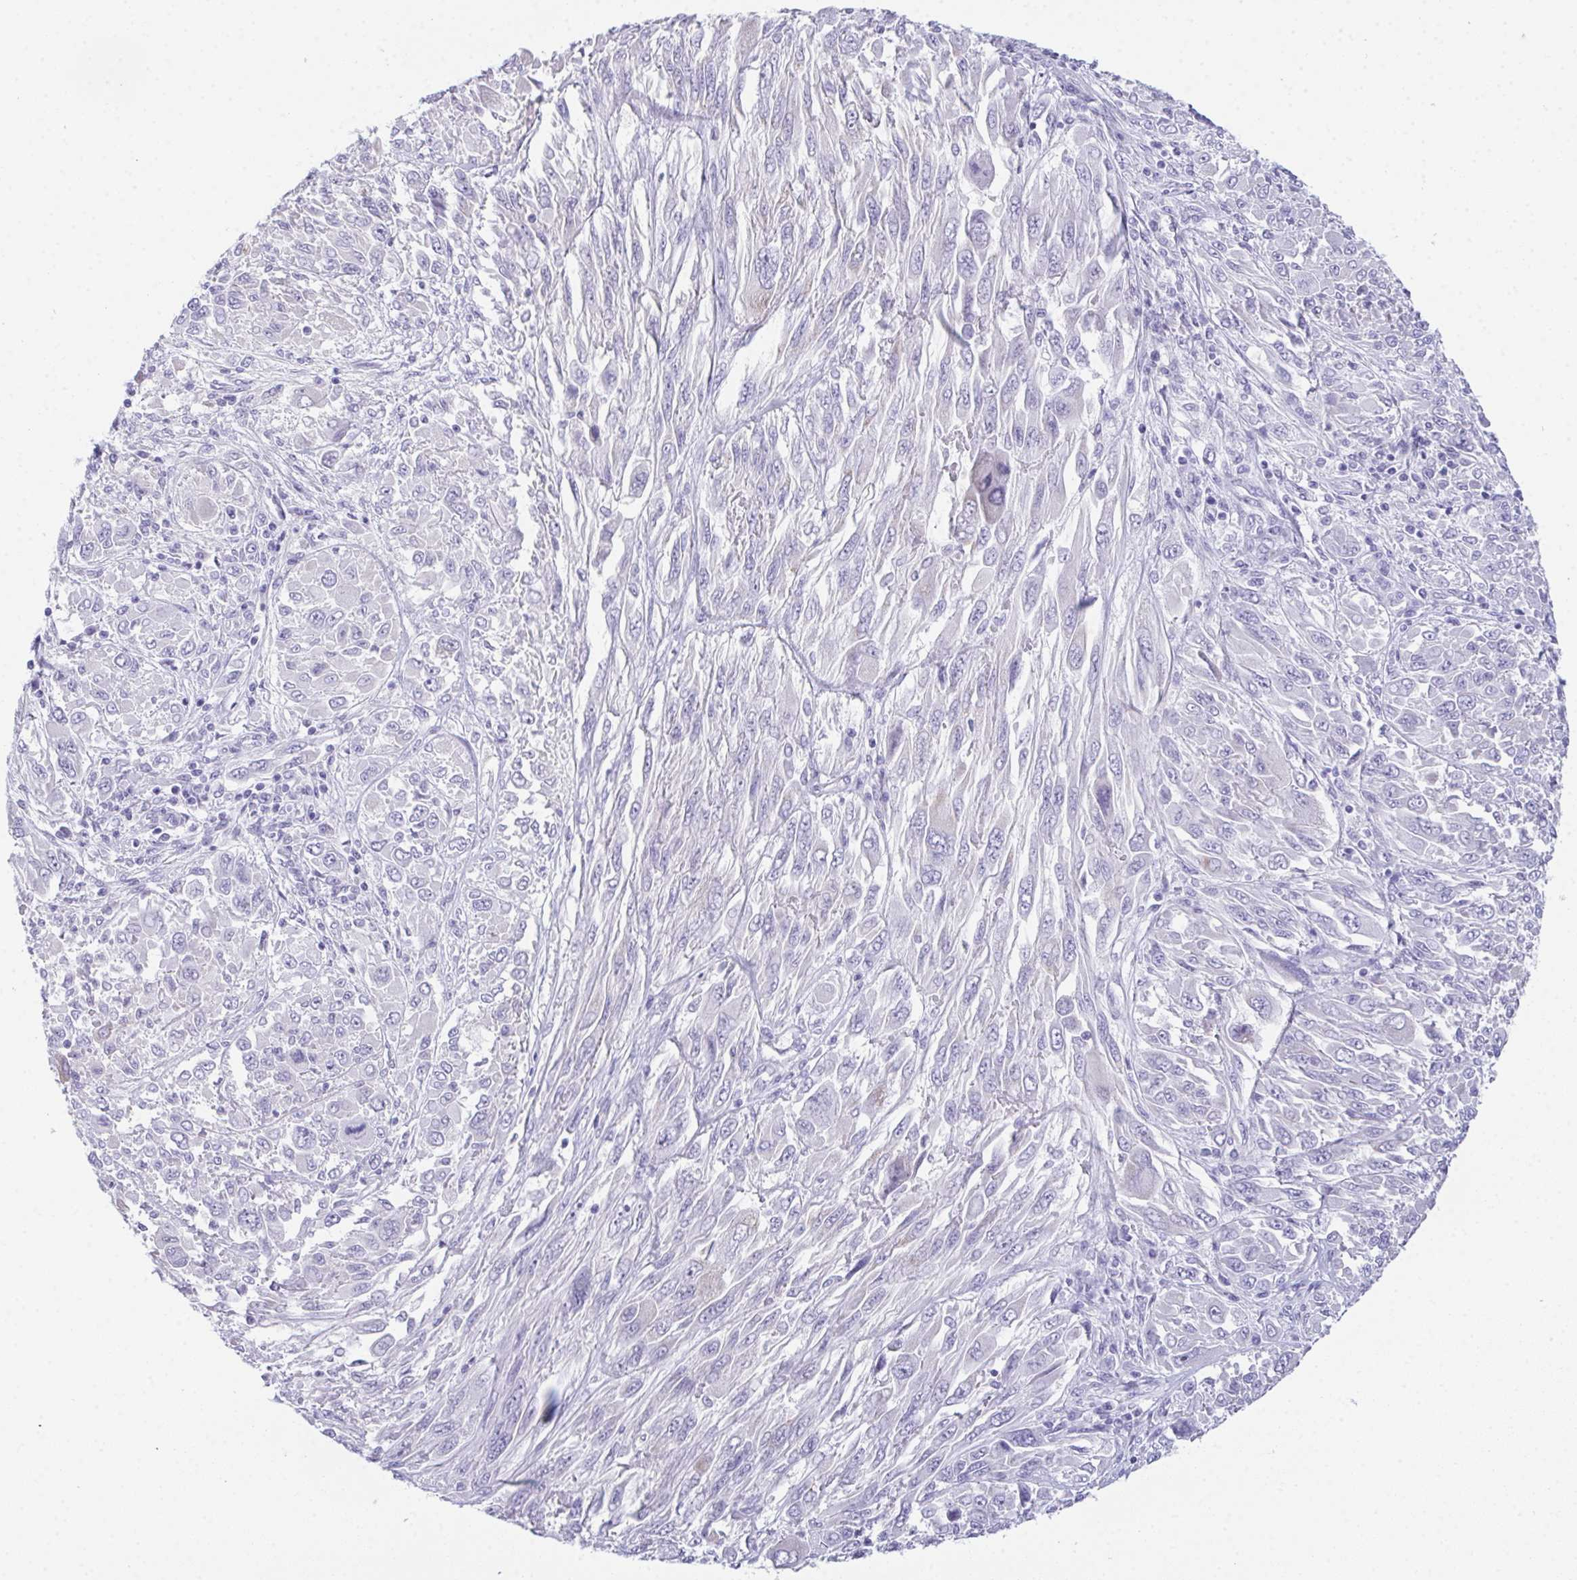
{"staining": {"intensity": "negative", "quantity": "none", "location": "none"}, "tissue": "melanoma", "cell_type": "Tumor cells", "image_type": "cancer", "snomed": [{"axis": "morphology", "description": "Malignant melanoma, NOS"}, {"axis": "topography", "description": "Skin"}], "caption": "Immunohistochemical staining of human malignant melanoma displays no significant positivity in tumor cells. The staining is performed using DAB brown chromogen with nuclei counter-stained in using hematoxylin.", "gene": "TEX19", "patient": {"sex": "female", "age": 91}}